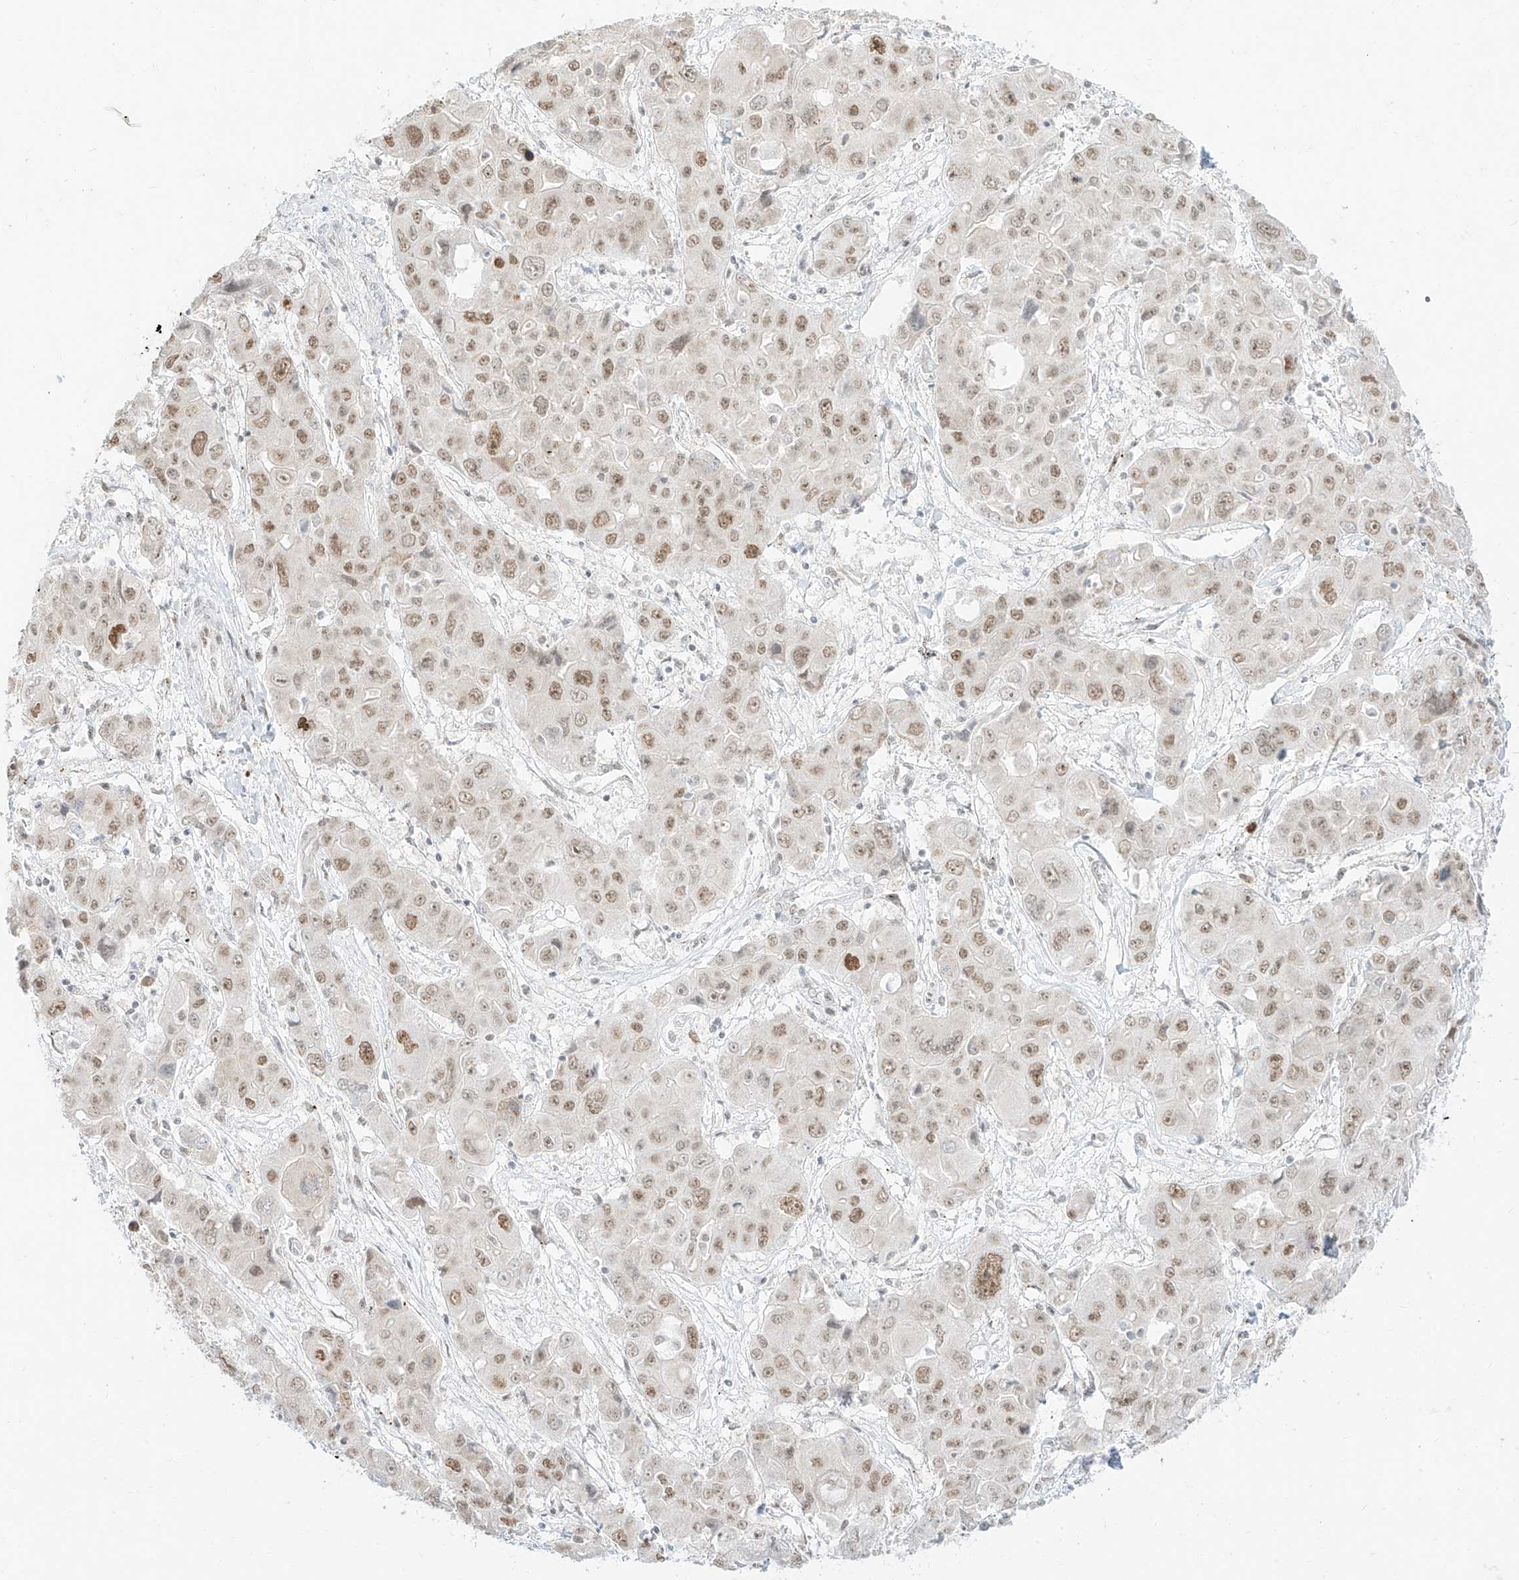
{"staining": {"intensity": "moderate", "quantity": "25%-75%", "location": "nuclear"}, "tissue": "liver cancer", "cell_type": "Tumor cells", "image_type": "cancer", "snomed": [{"axis": "morphology", "description": "Cholangiocarcinoma"}, {"axis": "topography", "description": "Liver"}], "caption": "Immunohistochemistry of liver cholangiocarcinoma demonstrates medium levels of moderate nuclear staining in approximately 25%-75% of tumor cells.", "gene": "SUPT5H", "patient": {"sex": "male", "age": 67}}